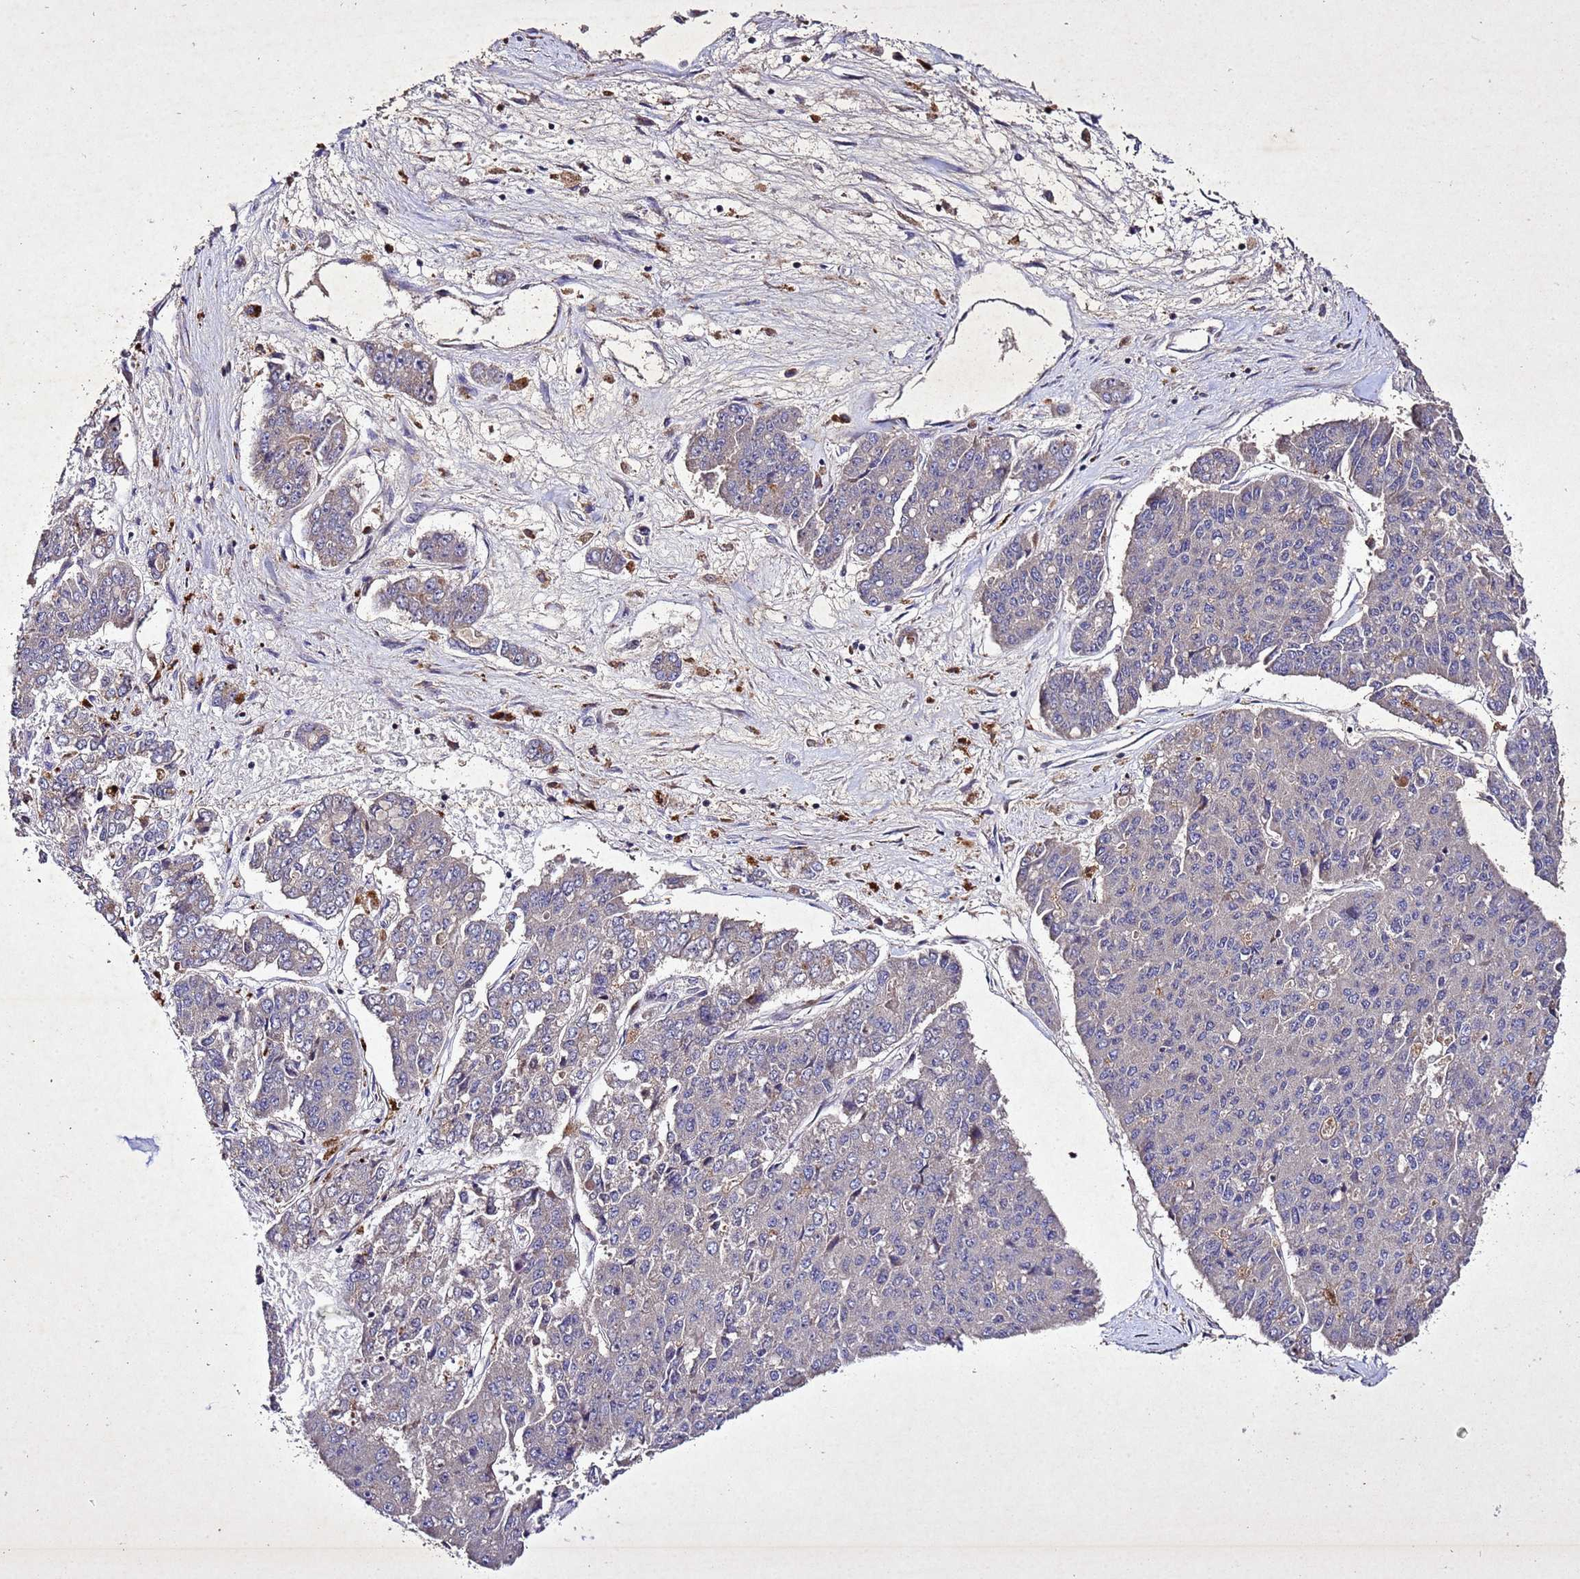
{"staining": {"intensity": "negative", "quantity": "none", "location": "none"}, "tissue": "pancreatic cancer", "cell_type": "Tumor cells", "image_type": "cancer", "snomed": [{"axis": "morphology", "description": "Adenocarcinoma, NOS"}, {"axis": "topography", "description": "Pancreas"}], "caption": "Immunohistochemical staining of pancreatic cancer exhibits no significant staining in tumor cells. Brightfield microscopy of immunohistochemistry stained with DAB (3,3'-diaminobenzidine) (brown) and hematoxylin (blue), captured at high magnification.", "gene": "SV2B", "patient": {"sex": "male", "age": 50}}